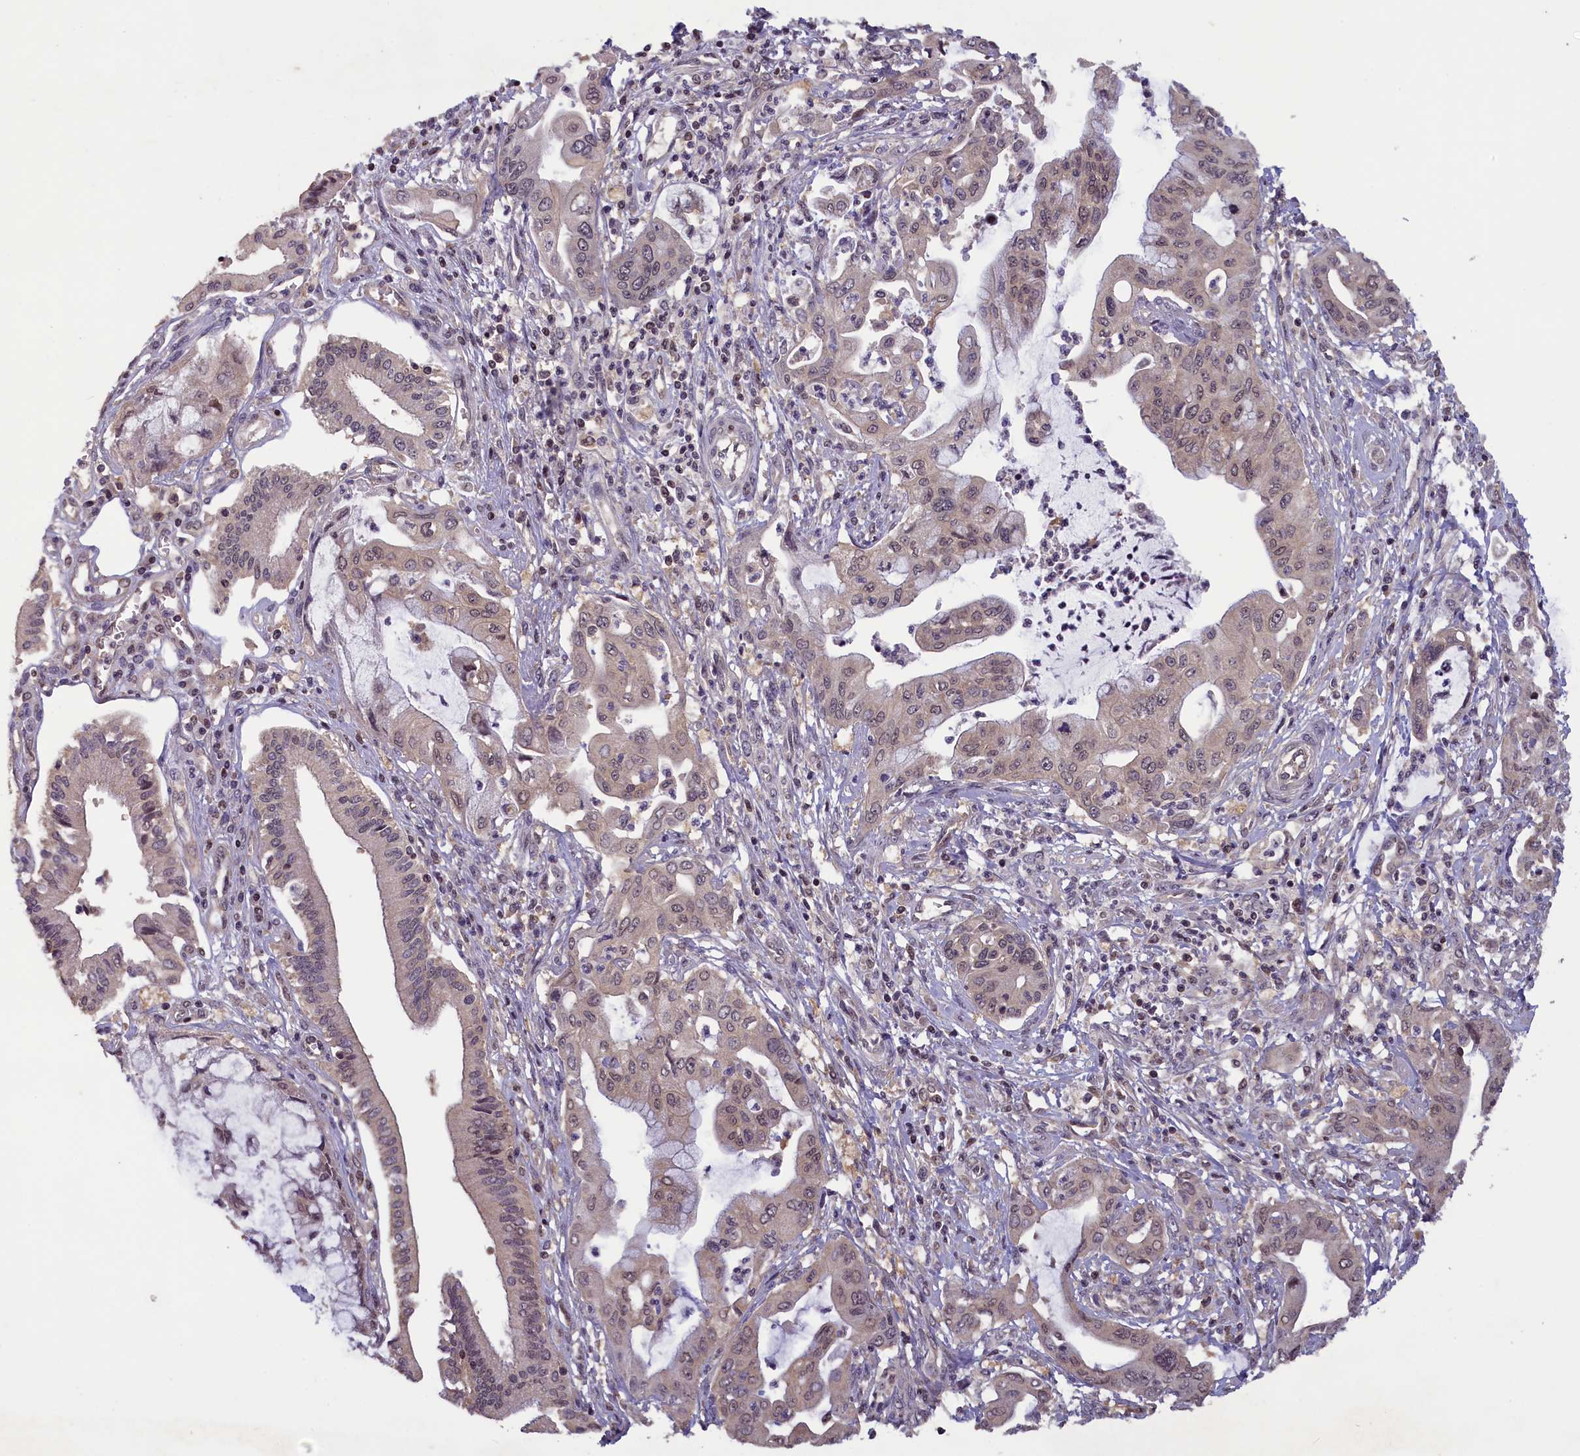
{"staining": {"intensity": "weak", "quantity": "<25%", "location": "nuclear"}, "tissue": "pancreatic cancer", "cell_type": "Tumor cells", "image_type": "cancer", "snomed": [{"axis": "morphology", "description": "Adenocarcinoma, NOS"}, {"axis": "topography", "description": "Pancreas"}], "caption": "Tumor cells show no significant protein expression in pancreatic cancer (adenocarcinoma).", "gene": "NUBP1", "patient": {"sex": "male", "age": 46}}